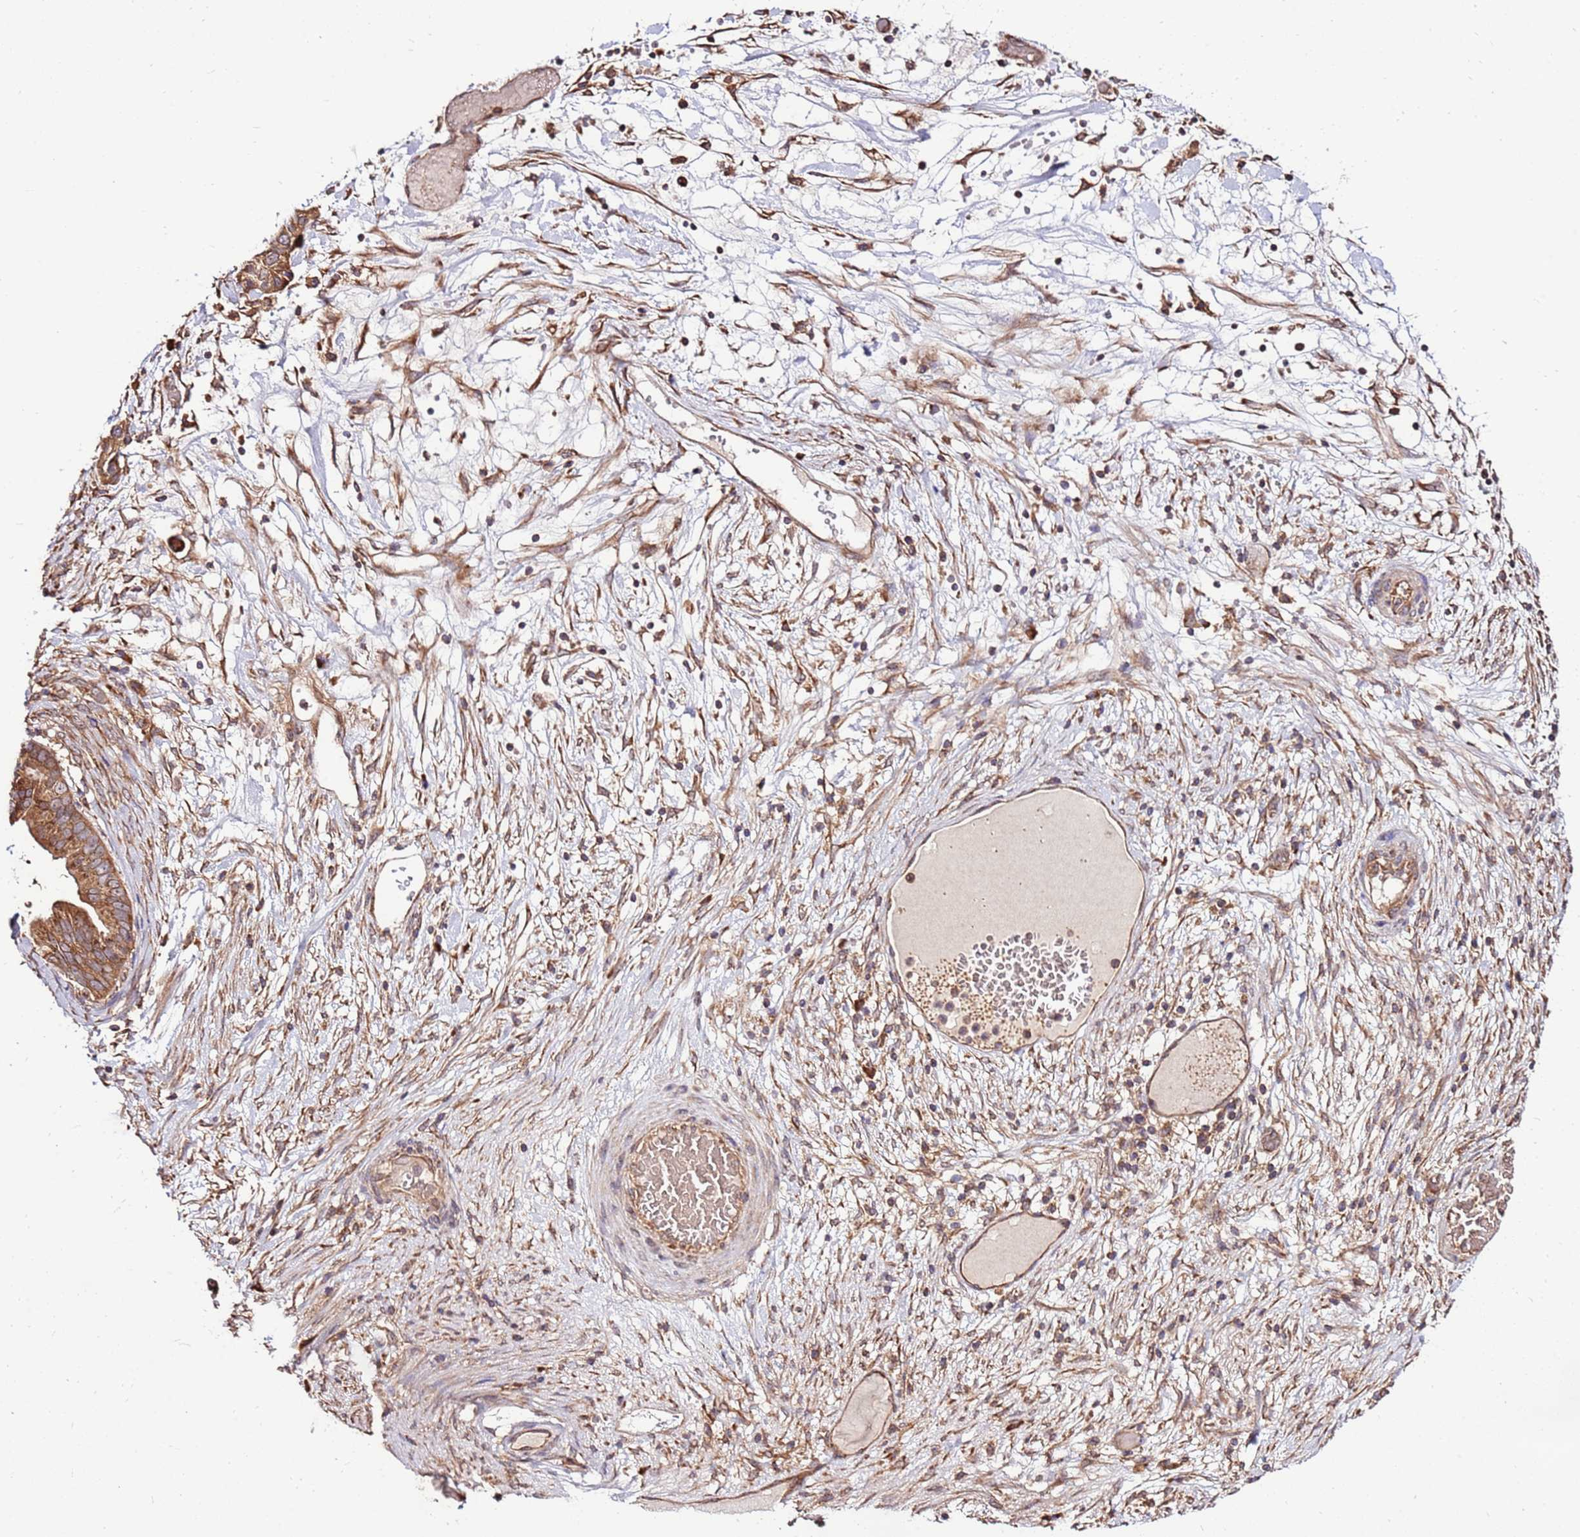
{"staining": {"intensity": "moderate", "quantity": ">75%", "location": "cytoplasmic/membranous"}, "tissue": "ovarian cancer", "cell_type": "Tumor cells", "image_type": "cancer", "snomed": [{"axis": "morphology", "description": "Cystadenocarcinoma, serous, NOS"}, {"axis": "topography", "description": "Ovary"}], "caption": "Protein staining reveals moderate cytoplasmic/membranous positivity in about >75% of tumor cells in serous cystadenocarcinoma (ovarian). Ihc stains the protein of interest in brown and the nuclei are stained blue.", "gene": "SLC44A5", "patient": {"sex": "female", "age": 56}}